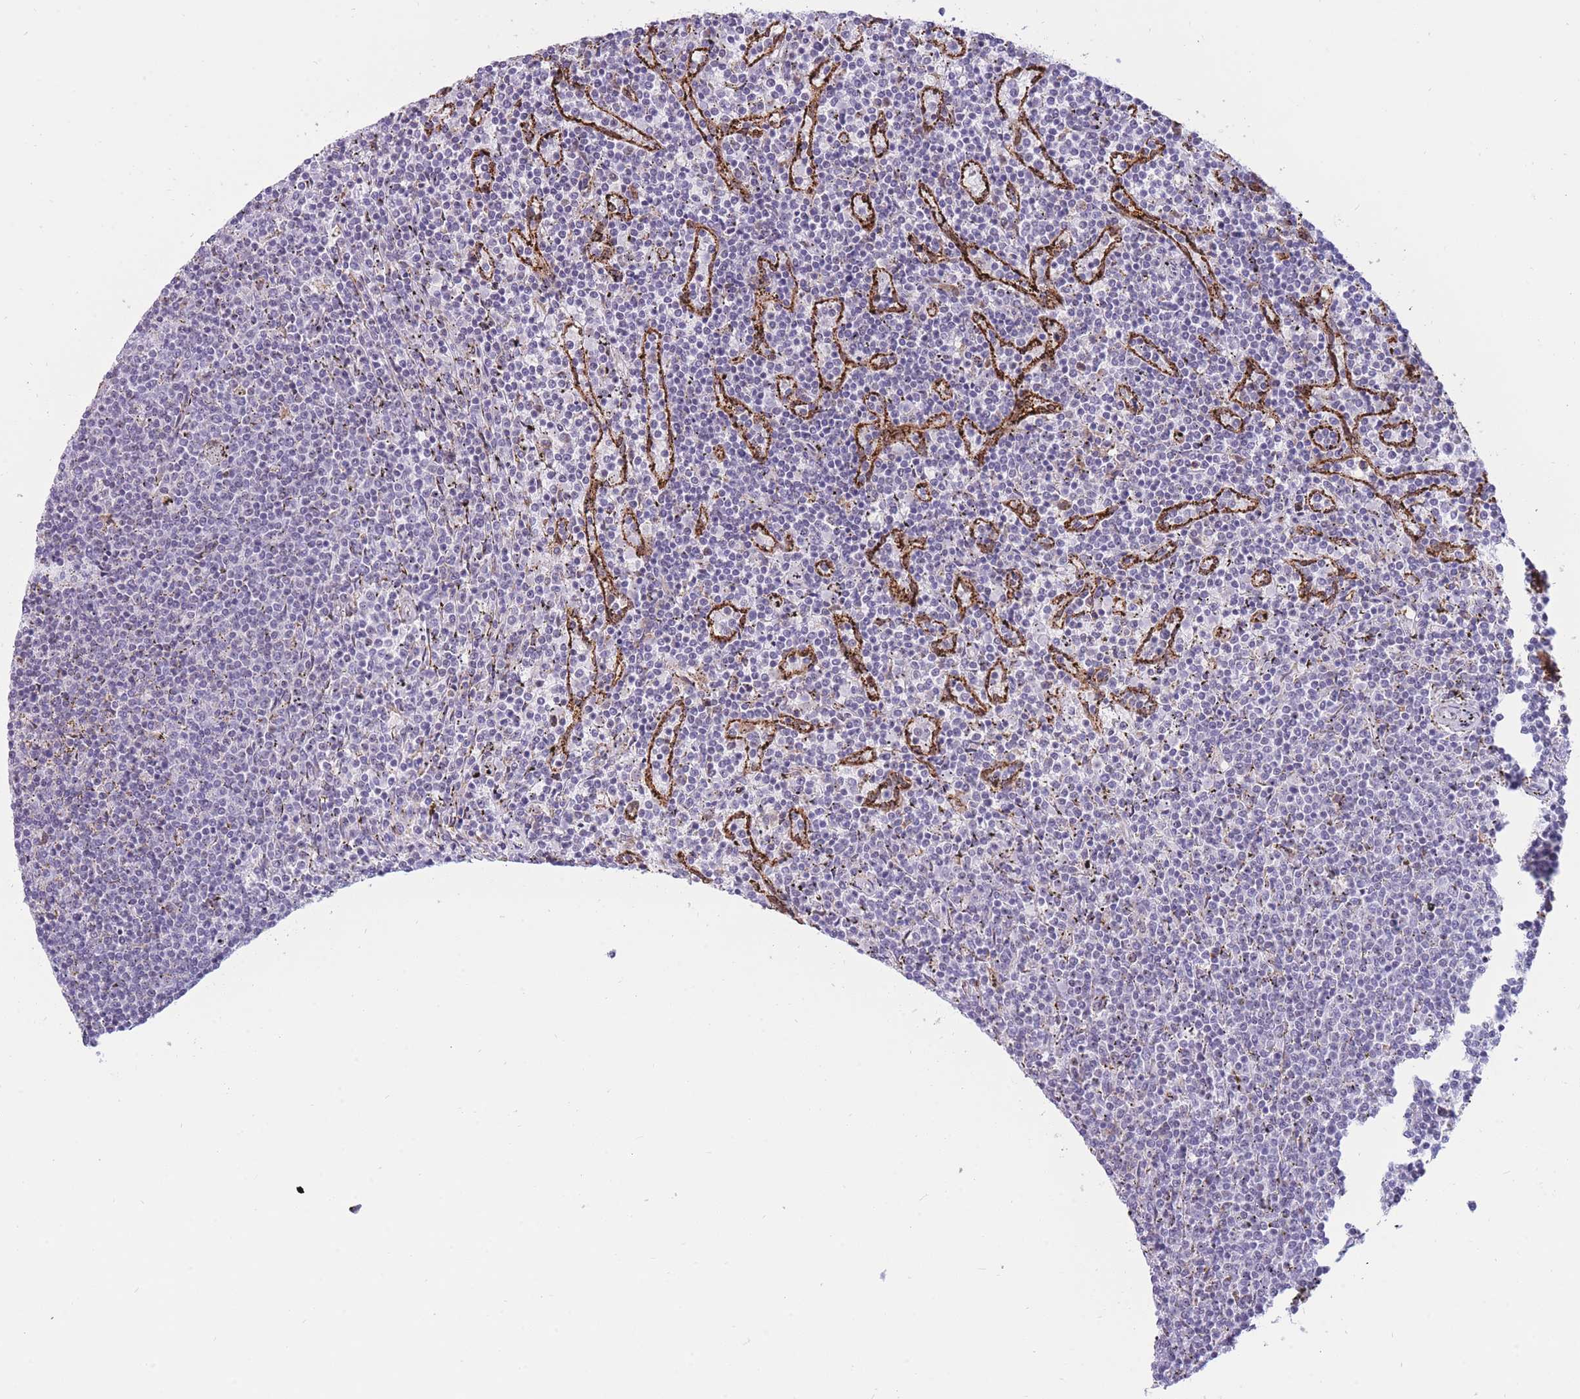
{"staining": {"intensity": "negative", "quantity": "none", "location": "none"}, "tissue": "lymphoma", "cell_type": "Tumor cells", "image_type": "cancer", "snomed": [{"axis": "morphology", "description": "Malignant lymphoma, non-Hodgkin's type, Low grade"}, {"axis": "topography", "description": "Spleen"}], "caption": "Immunohistochemistry histopathology image of human malignant lymphoma, non-Hodgkin's type (low-grade) stained for a protein (brown), which reveals no expression in tumor cells. (Brightfield microscopy of DAB immunohistochemistry (IHC) at high magnification).", "gene": "FAM153A", "patient": {"sex": "female", "age": 50}}